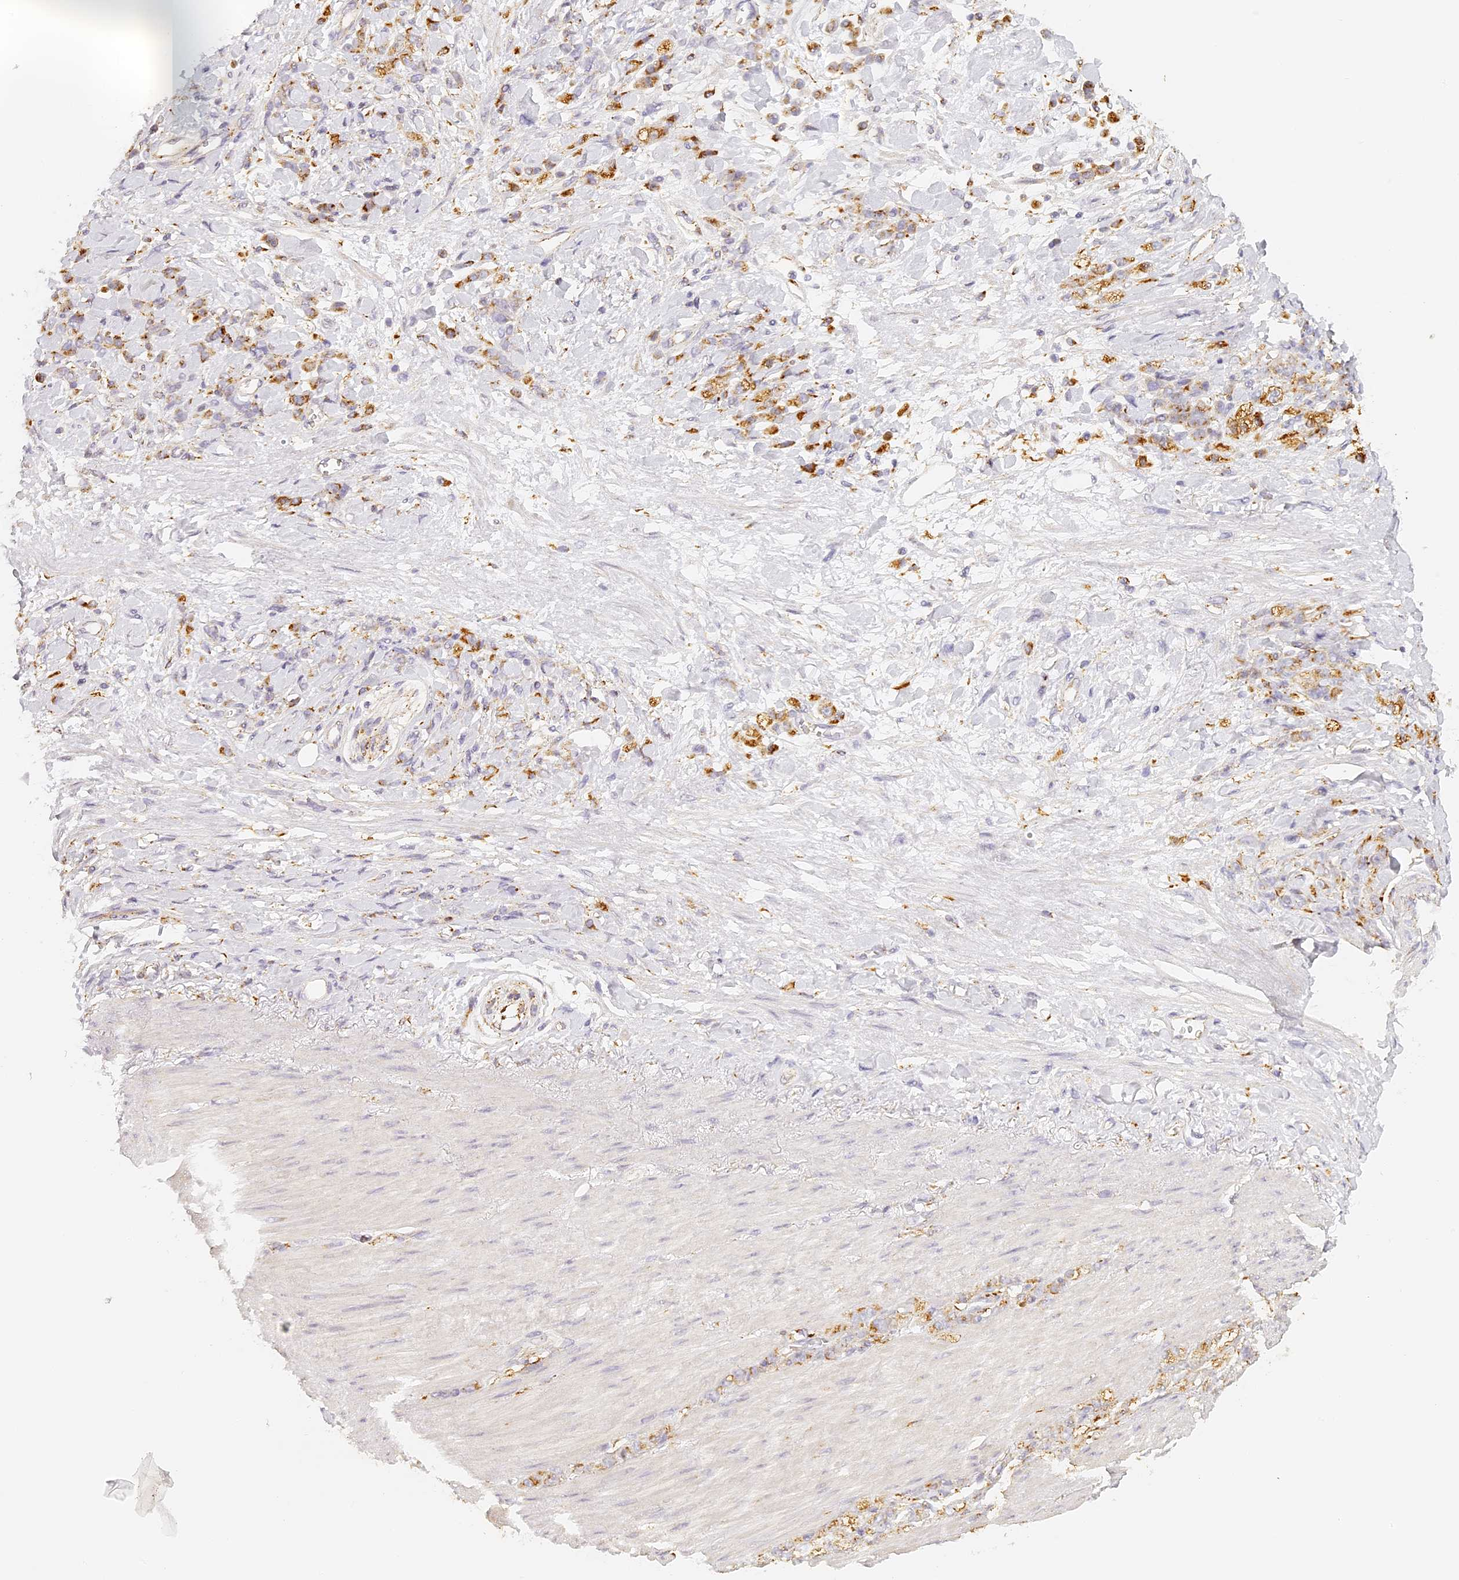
{"staining": {"intensity": "moderate", "quantity": ">75%", "location": "cytoplasmic/membranous"}, "tissue": "stomach cancer", "cell_type": "Tumor cells", "image_type": "cancer", "snomed": [{"axis": "morphology", "description": "Normal tissue, NOS"}, {"axis": "morphology", "description": "Adenocarcinoma, NOS"}, {"axis": "topography", "description": "Stomach"}], "caption": "Immunohistochemical staining of human adenocarcinoma (stomach) reveals medium levels of moderate cytoplasmic/membranous protein positivity in about >75% of tumor cells.", "gene": "LAMP2", "patient": {"sex": "male", "age": 82}}